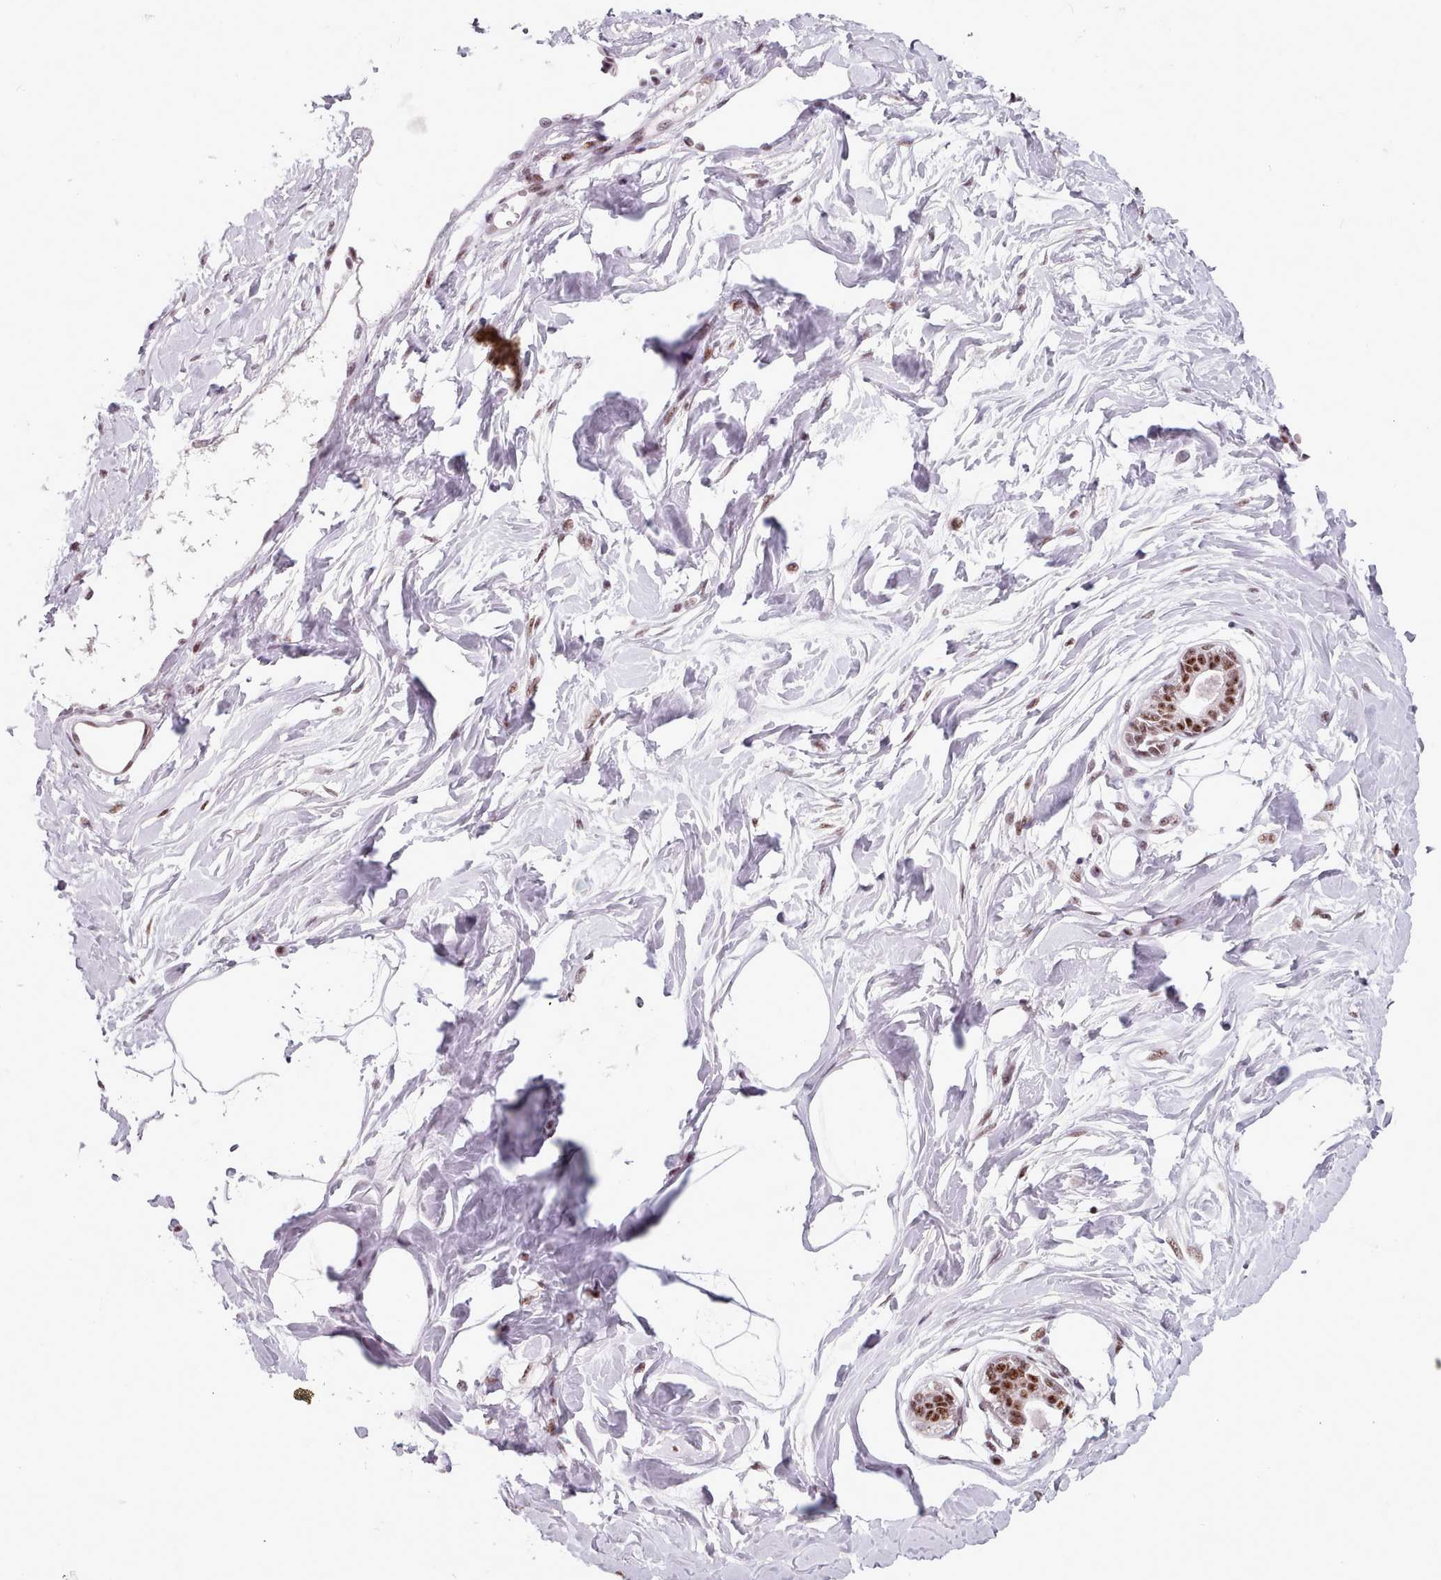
{"staining": {"intensity": "moderate", "quantity": ">75%", "location": "nuclear"}, "tissue": "breast", "cell_type": "Adipocytes", "image_type": "normal", "snomed": [{"axis": "morphology", "description": "Normal tissue, NOS"}, {"axis": "topography", "description": "Breast"}], "caption": "Brown immunohistochemical staining in benign breast shows moderate nuclear staining in about >75% of adipocytes. (IHC, brightfield microscopy, high magnification).", "gene": "SRRM1", "patient": {"sex": "female", "age": 45}}